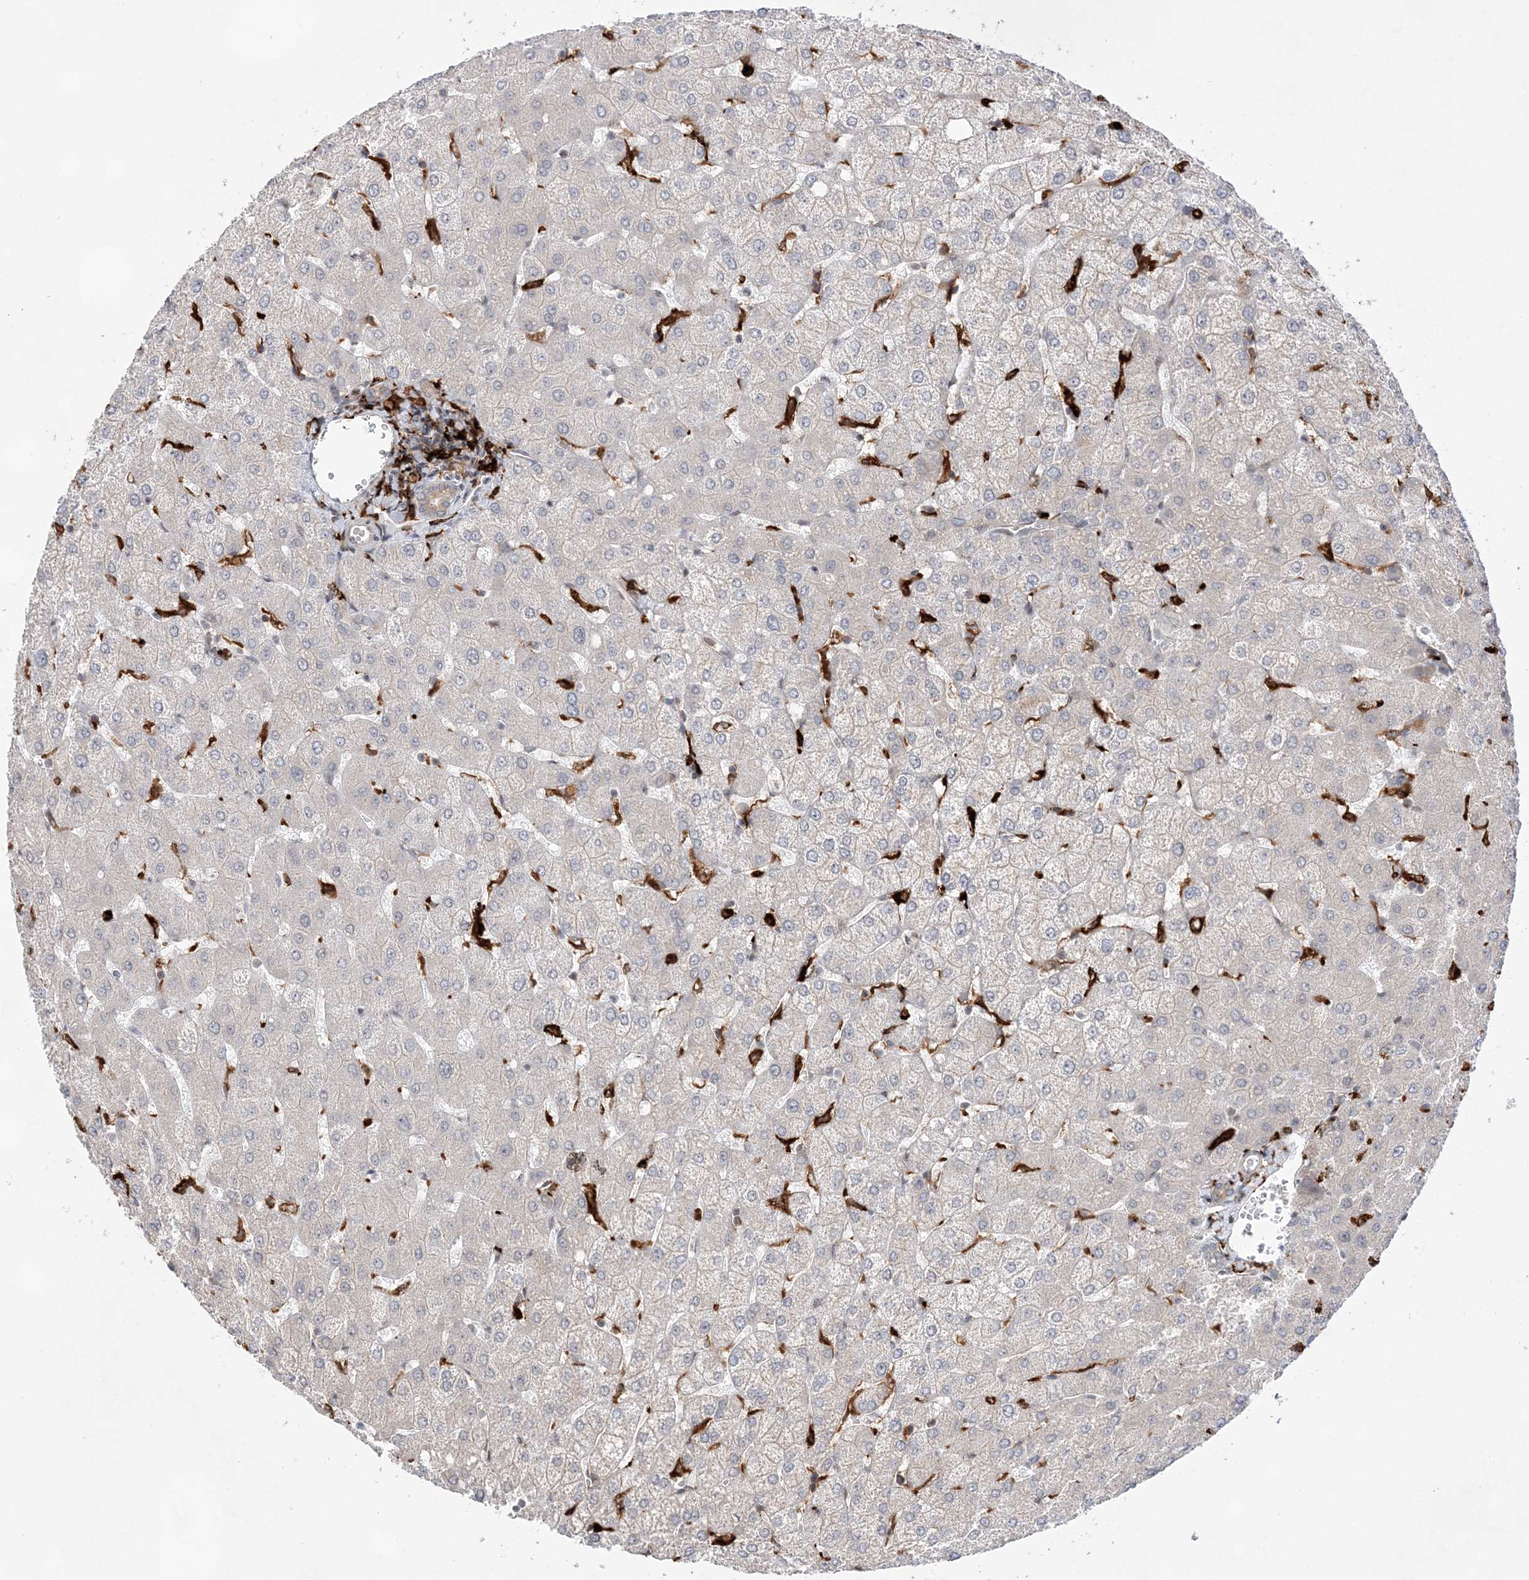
{"staining": {"intensity": "weak", "quantity": ">75%", "location": "cytoplasmic/membranous"}, "tissue": "liver", "cell_type": "Cholangiocytes", "image_type": "normal", "snomed": [{"axis": "morphology", "description": "Normal tissue, NOS"}, {"axis": "topography", "description": "Liver"}], "caption": "Immunohistochemistry (IHC) of normal liver shows low levels of weak cytoplasmic/membranous positivity in about >75% of cholangiocytes. The staining was performed using DAB, with brown indicating positive protein expression. Nuclei are stained blue with hematoxylin.", "gene": "ANAPC15", "patient": {"sex": "female", "age": 54}}